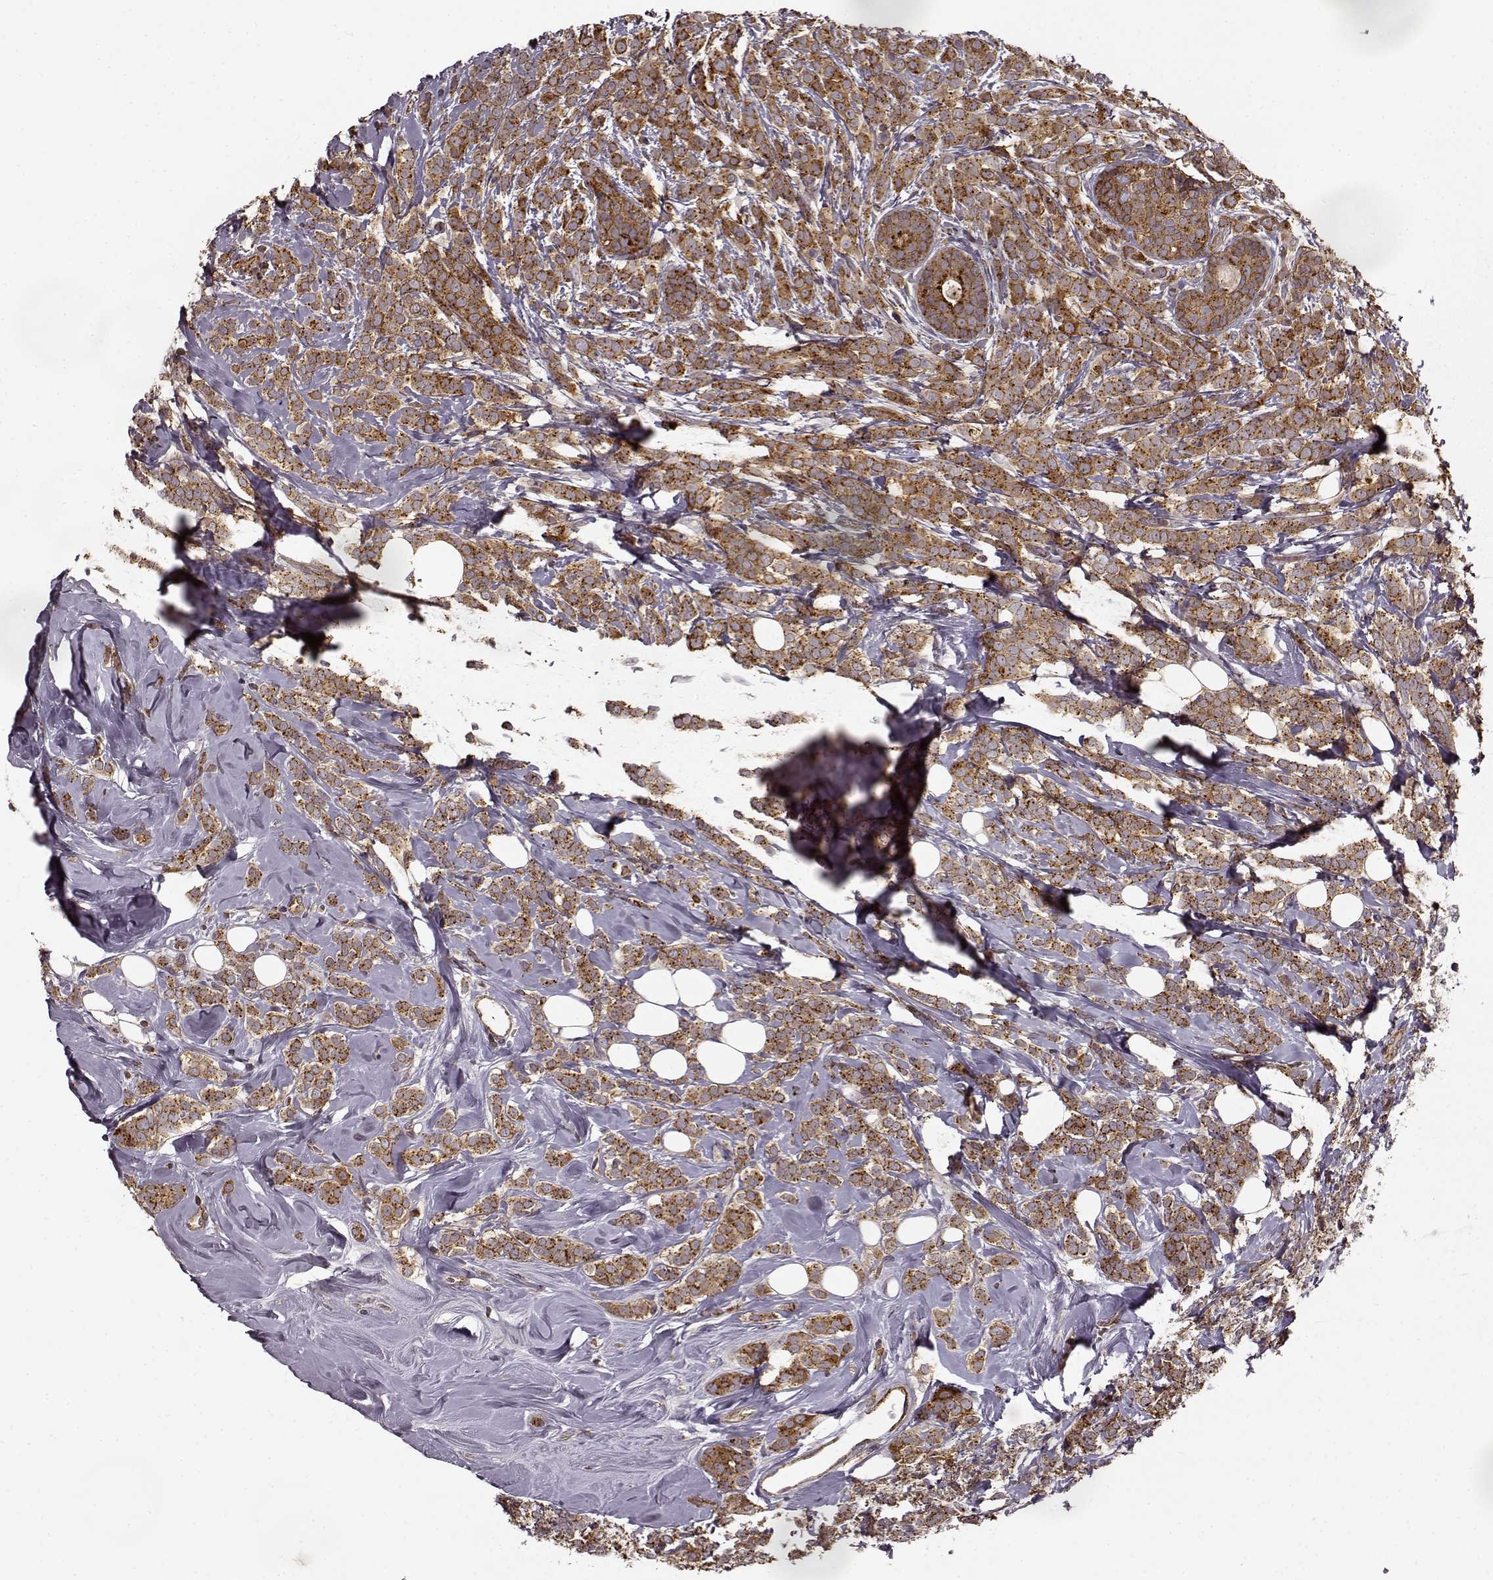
{"staining": {"intensity": "strong", "quantity": ">75%", "location": "cytoplasmic/membranous"}, "tissue": "breast cancer", "cell_type": "Tumor cells", "image_type": "cancer", "snomed": [{"axis": "morphology", "description": "Lobular carcinoma"}, {"axis": "topography", "description": "Breast"}], "caption": "A micrograph showing strong cytoplasmic/membranous expression in about >75% of tumor cells in breast cancer (lobular carcinoma), as visualized by brown immunohistochemical staining.", "gene": "IFRD2", "patient": {"sex": "female", "age": 49}}